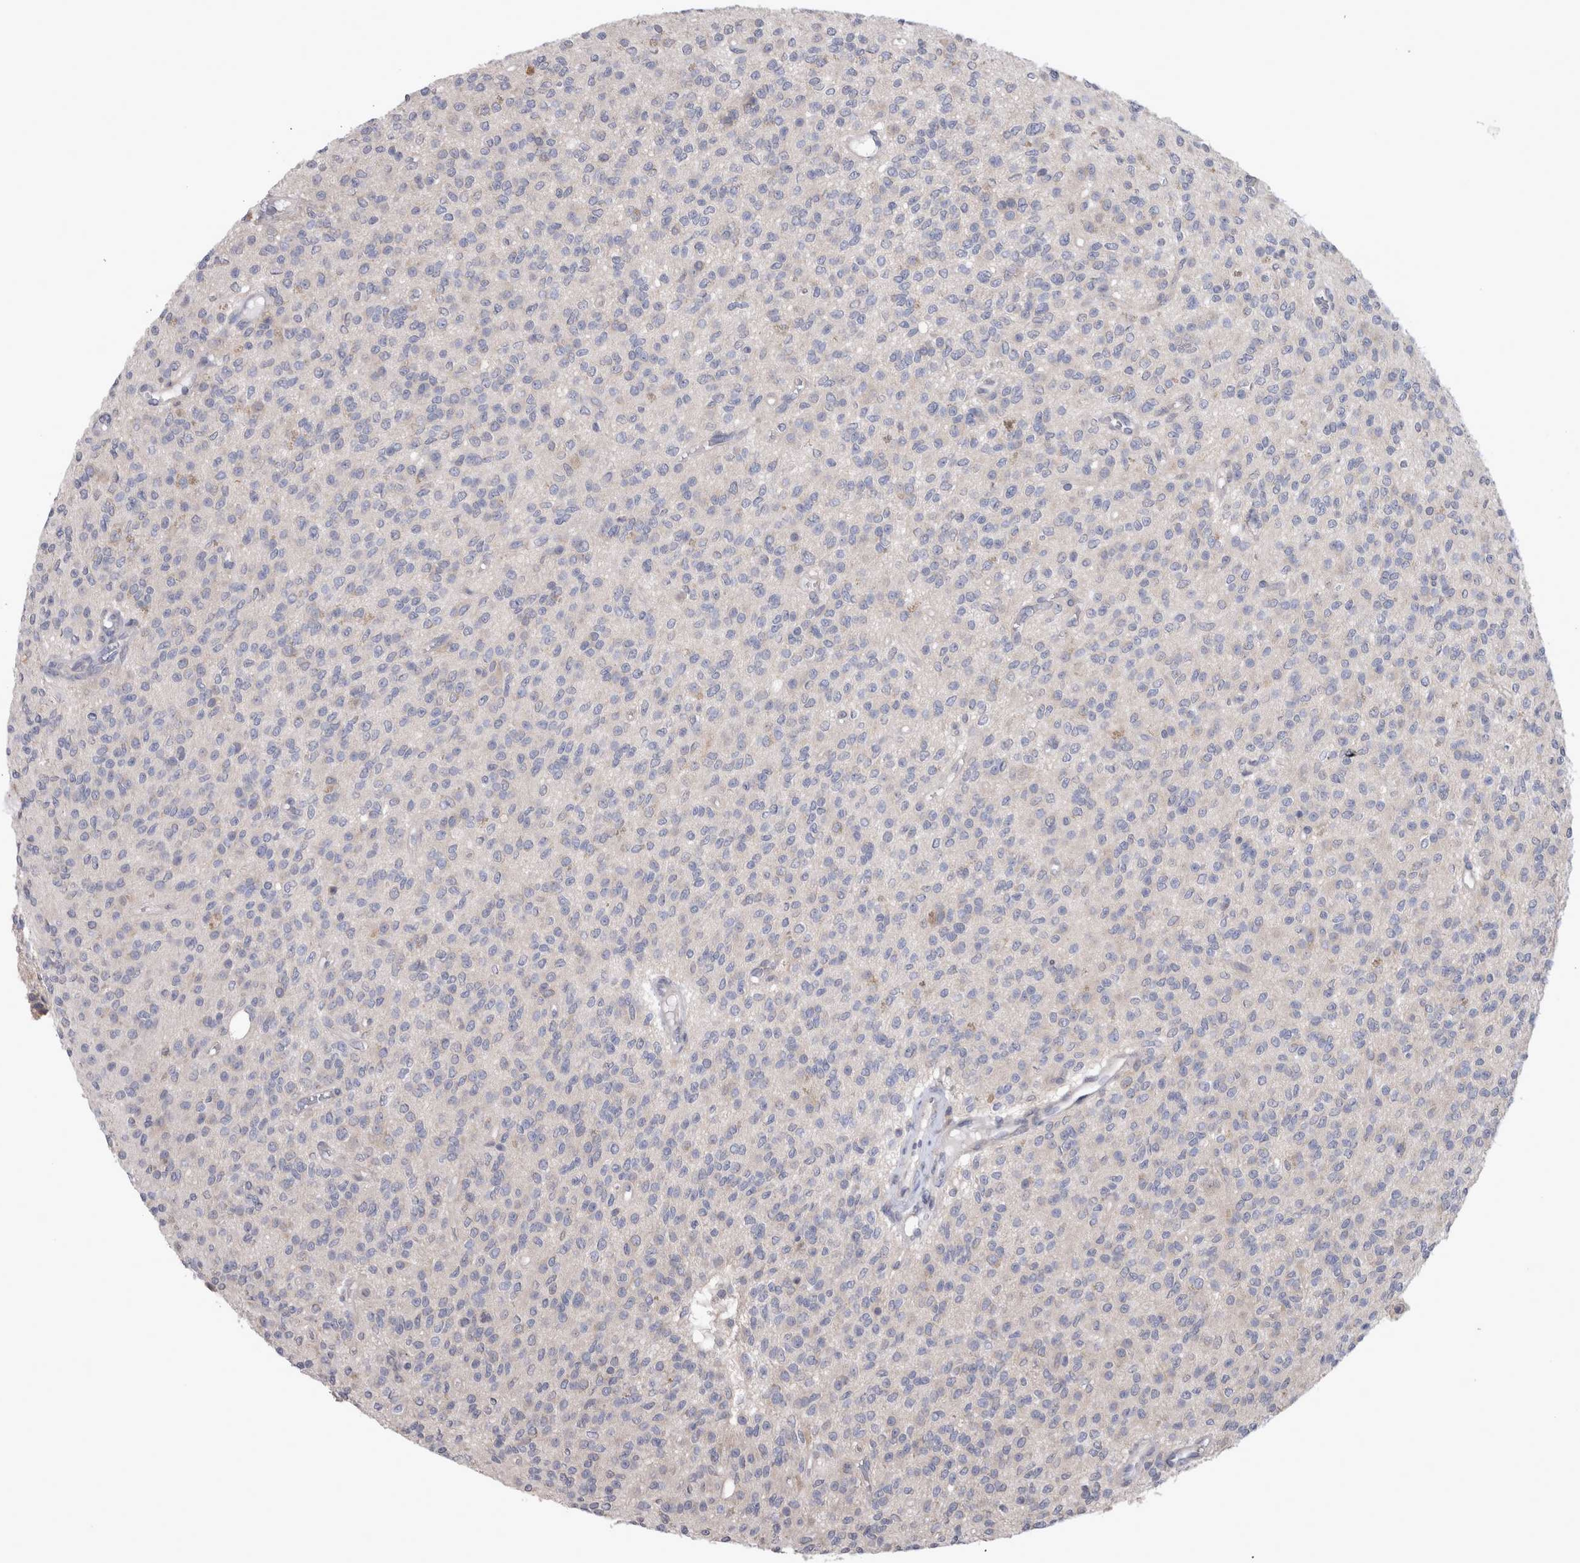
{"staining": {"intensity": "negative", "quantity": "none", "location": "none"}, "tissue": "glioma", "cell_type": "Tumor cells", "image_type": "cancer", "snomed": [{"axis": "morphology", "description": "Glioma, malignant, High grade"}, {"axis": "topography", "description": "Brain"}], "caption": "The IHC histopathology image has no significant positivity in tumor cells of malignant glioma (high-grade) tissue. (DAB (3,3'-diaminobenzidine) IHC visualized using brightfield microscopy, high magnification).", "gene": "LRRC40", "patient": {"sex": "male", "age": 34}}